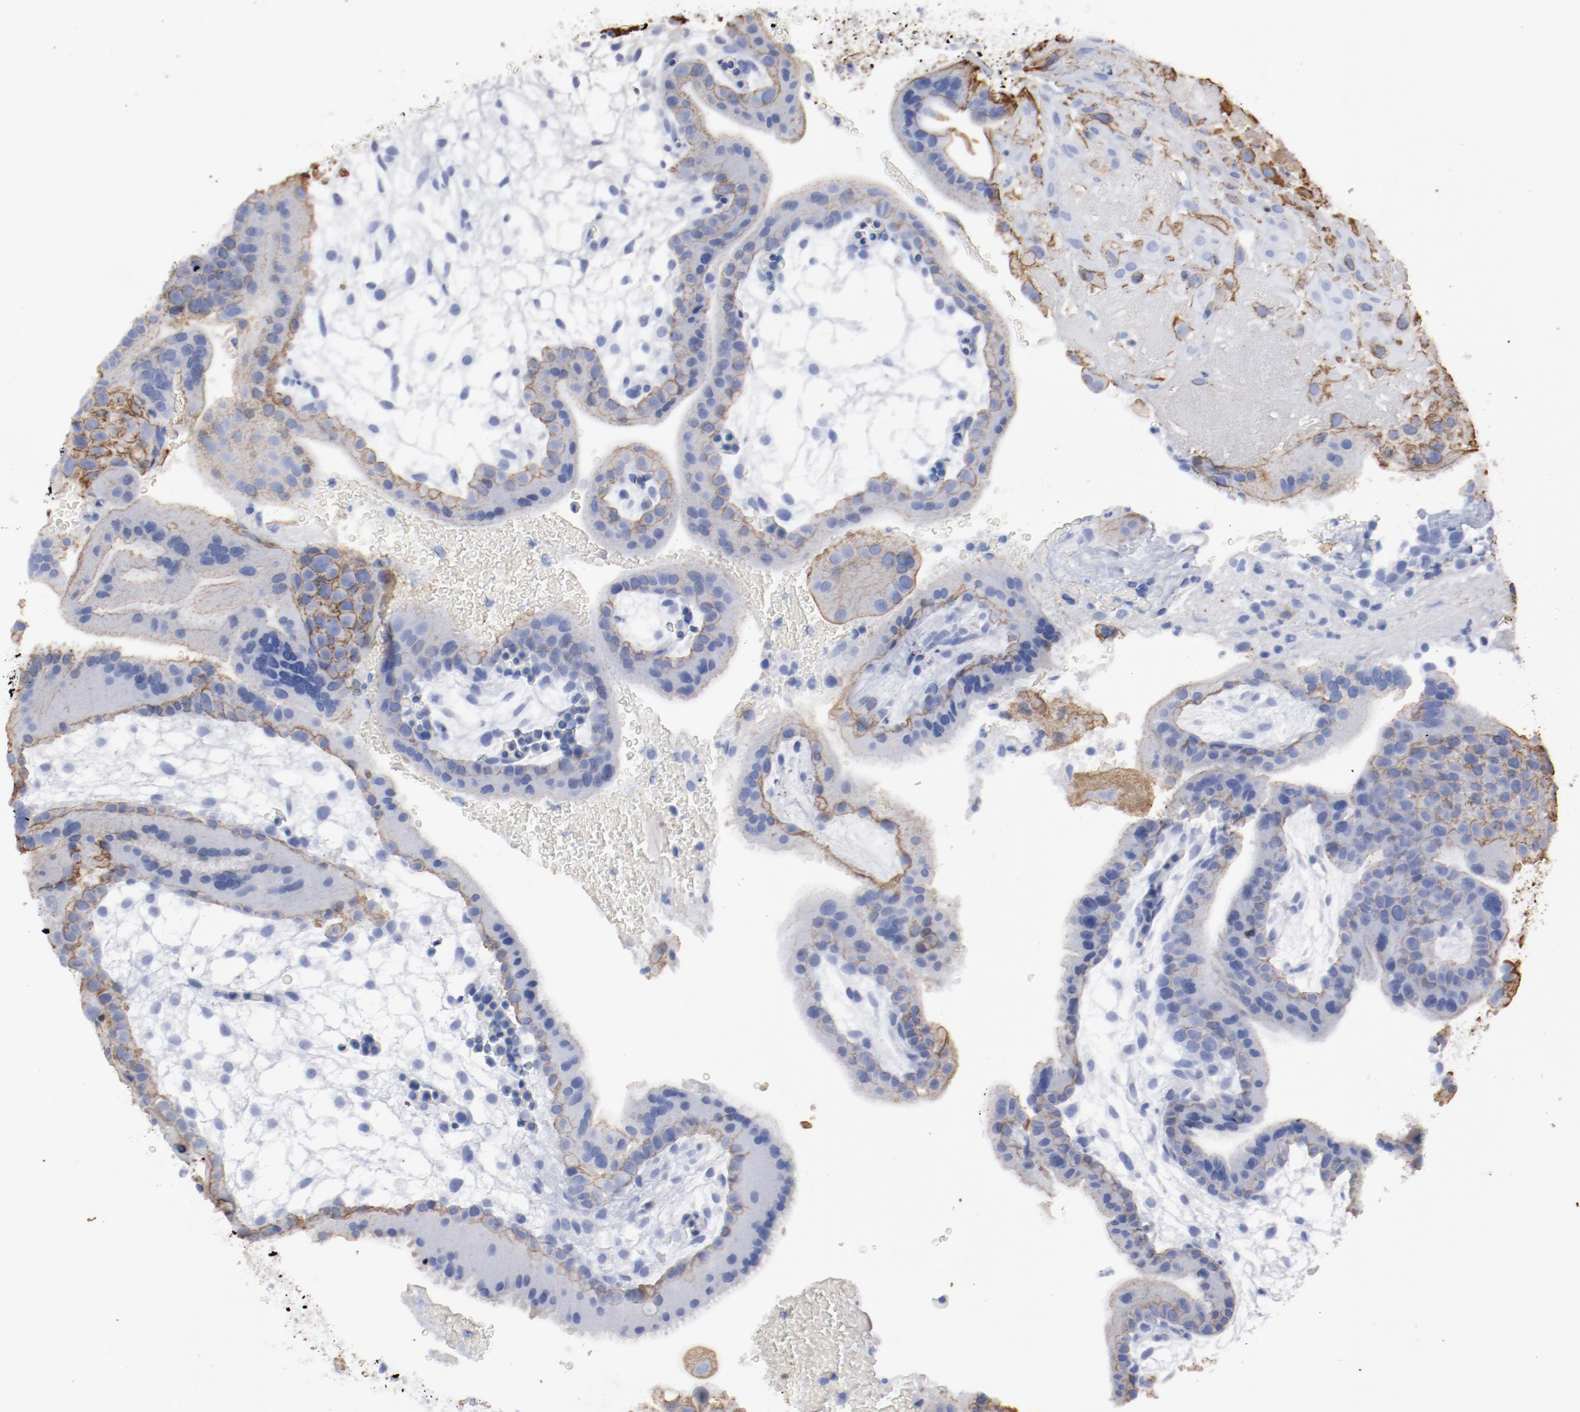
{"staining": {"intensity": "weak", "quantity": "25%-75%", "location": "cytoplasmic/membranous"}, "tissue": "placenta", "cell_type": "Decidual cells", "image_type": "normal", "snomed": [{"axis": "morphology", "description": "Normal tissue, NOS"}, {"axis": "topography", "description": "Placenta"}], "caption": "About 25%-75% of decidual cells in benign human placenta demonstrate weak cytoplasmic/membranous protein staining as visualized by brown immunohistochemical staining.", "gene": "TSPAN6", "patient": {"sex": "female", "age": 19}}